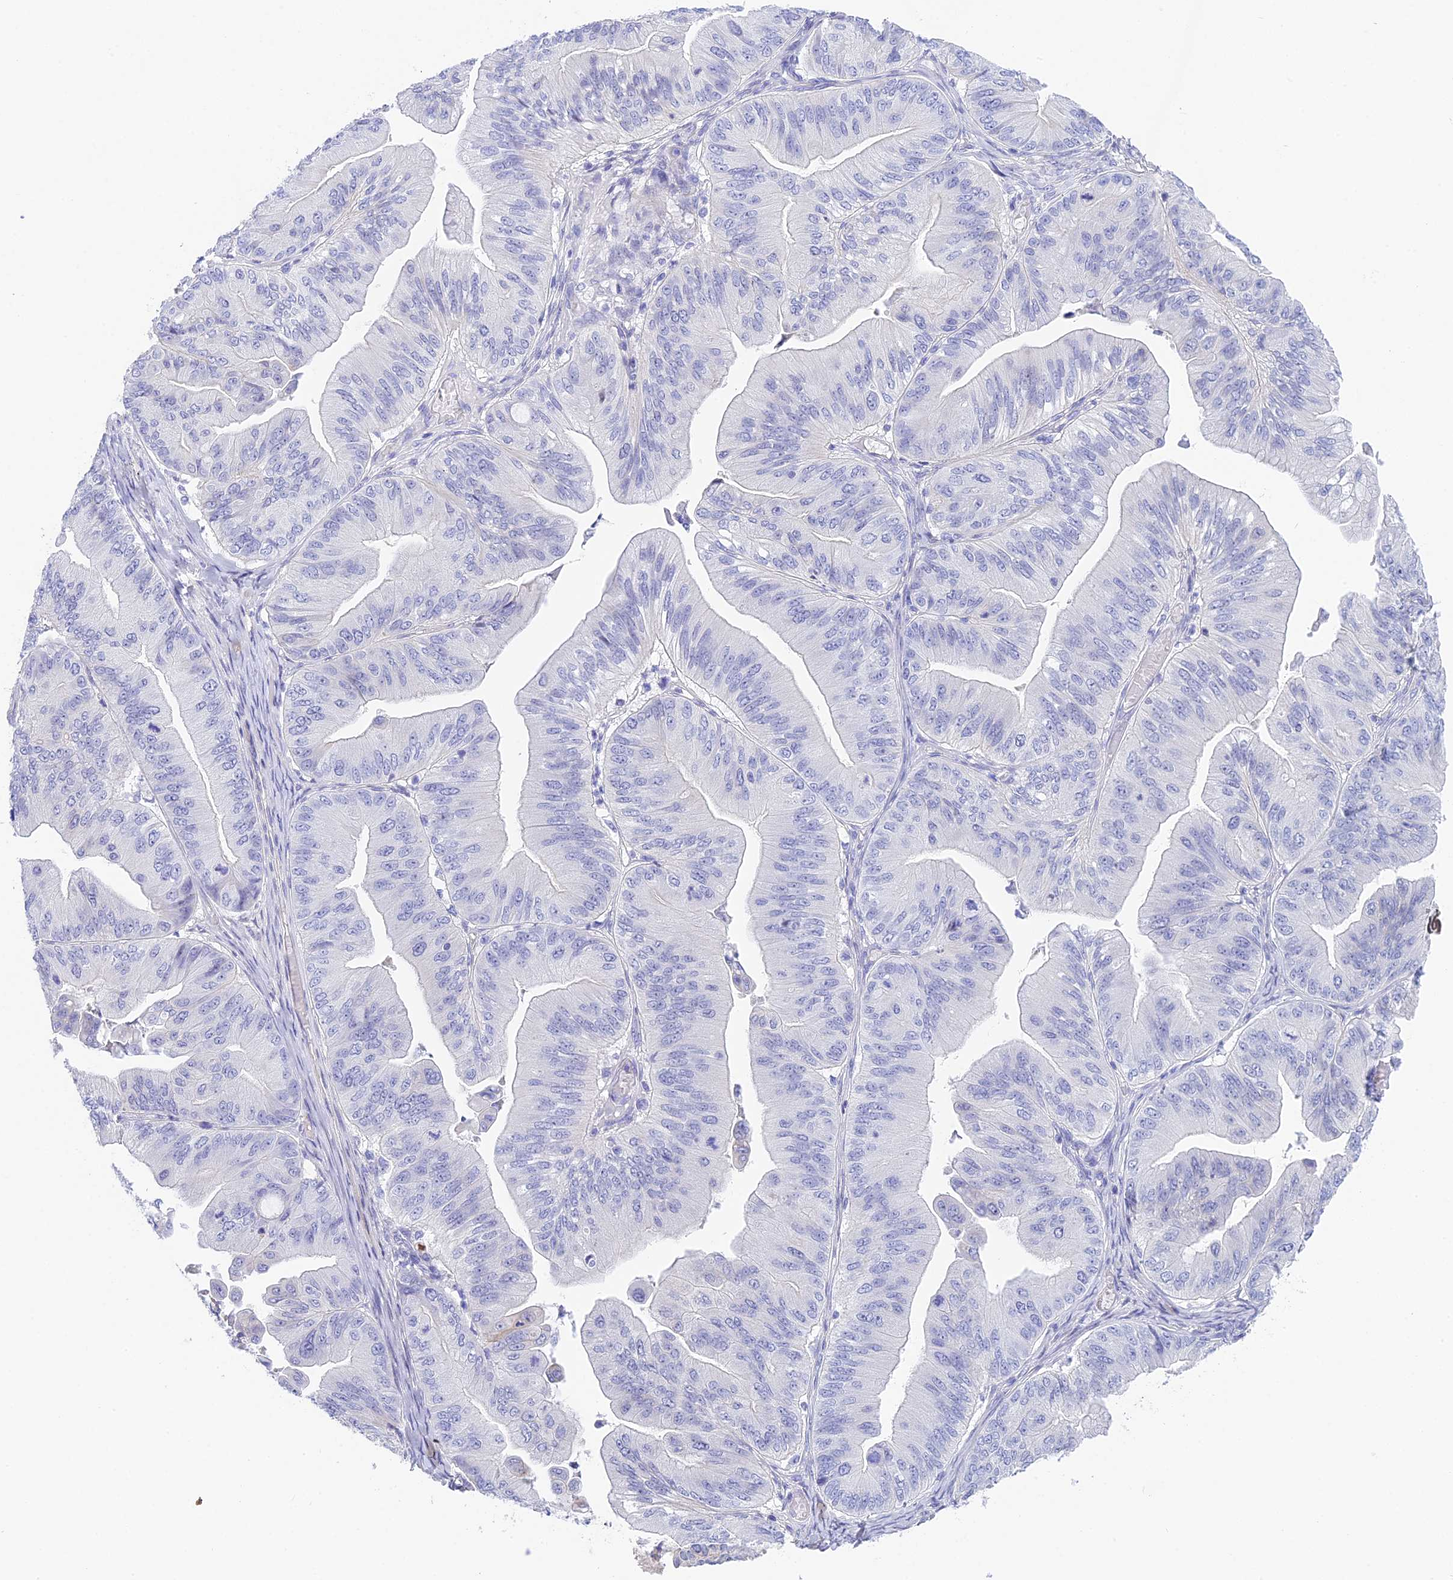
{"staining": {"intensity": "negative", "quantity": "none", "location": "none"}, "tissue": "ovarian cancer", "cell_type": "Tumor cells", "image_type": "cancer", "snomed": [{"axis": "morphology", "description": "Cystadenocarcinoma, mucinous, NOS"}, {"axis": "topography", "description": "Ovary"}], "caption": "The photomicrograph displays no significant expression in tumor cells of ovarian mucinous cystadenocarcinoma. (DAB (3,3'-diaminobenzidine) immunohistochemistry (IHC) with hematoxylin counter stain).", "gene": "TACSTD2", "patient": {"sex": "female", "age": 61}}